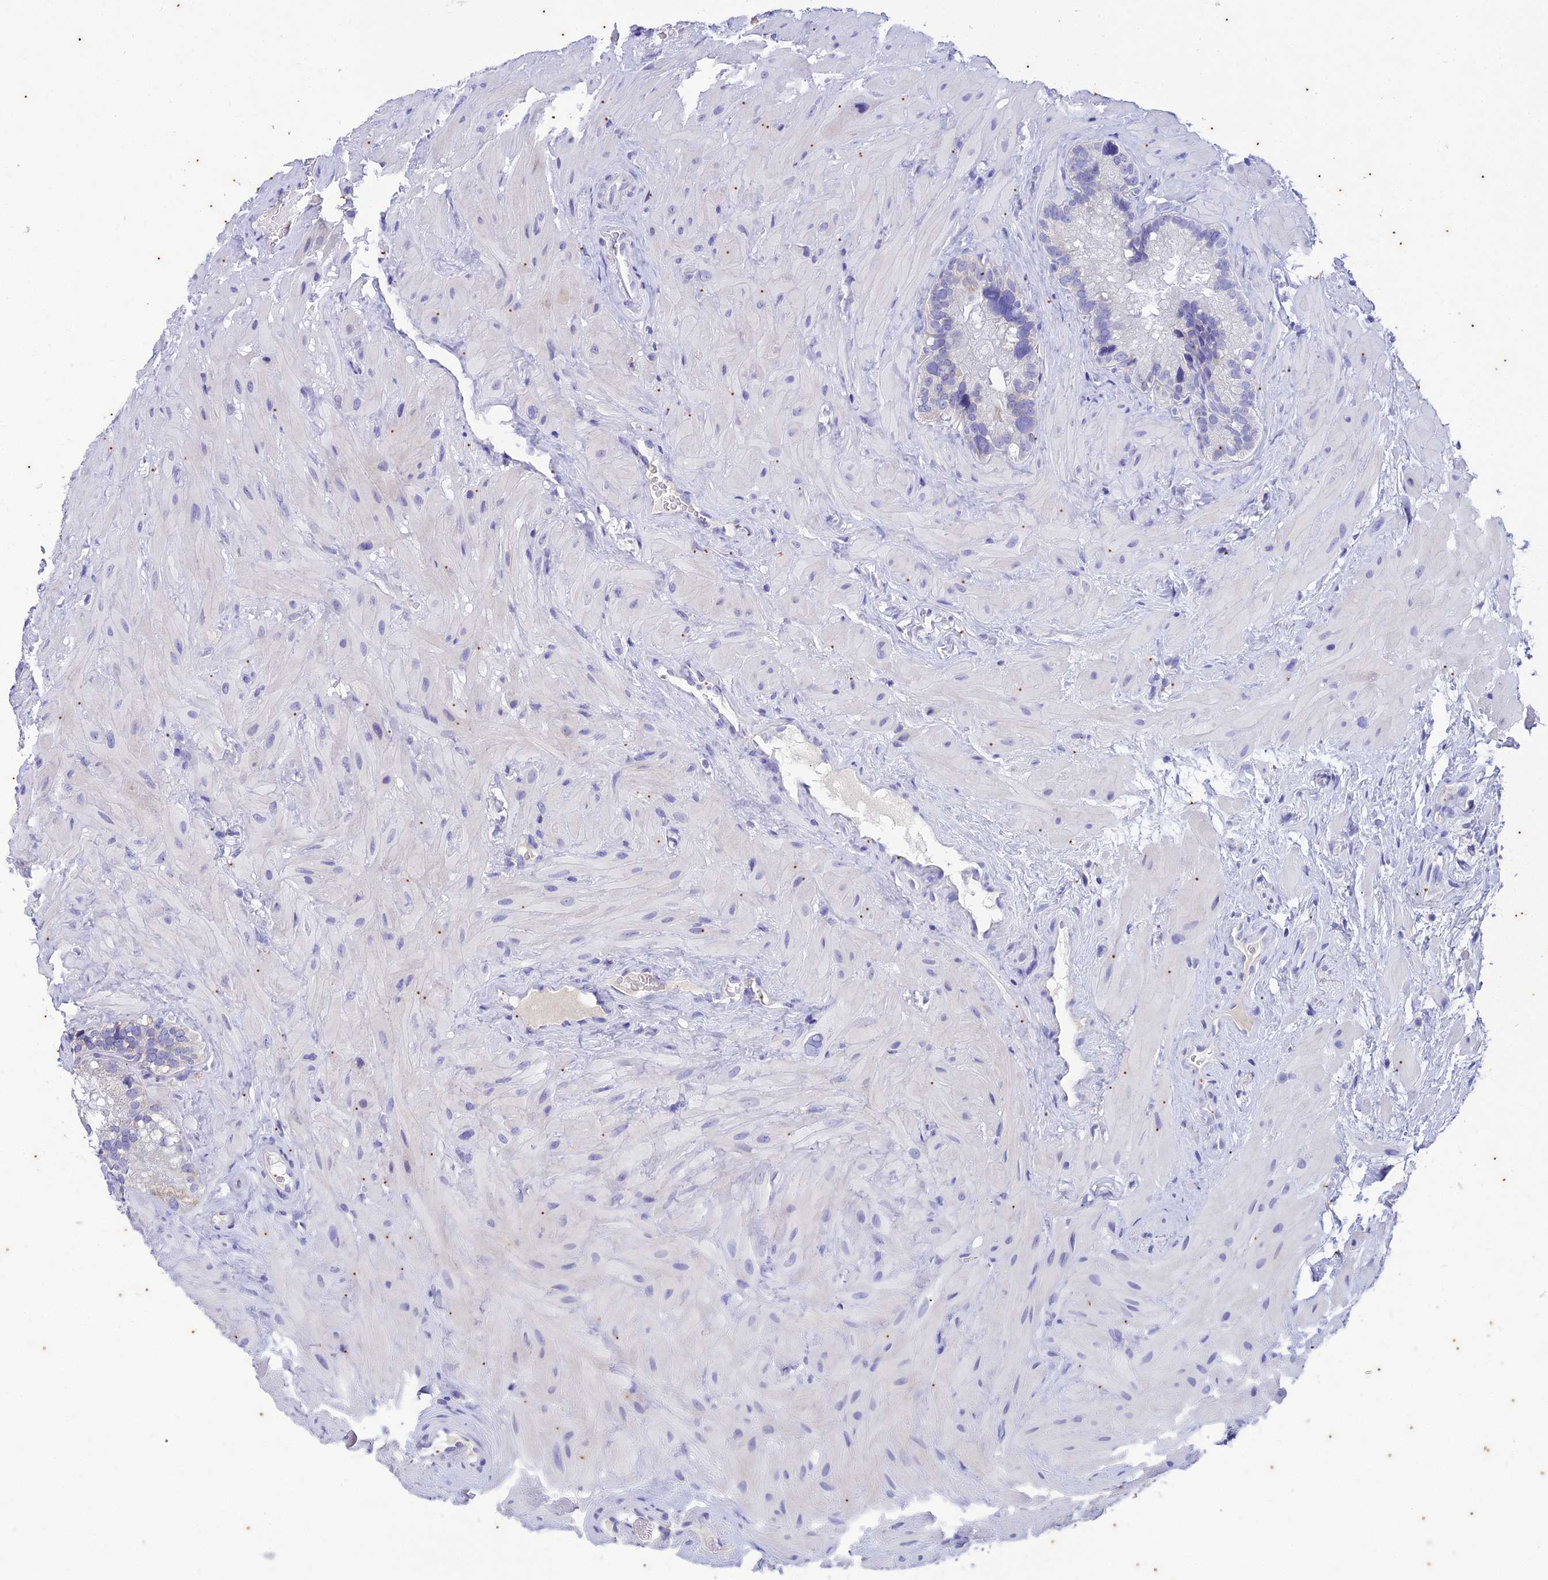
{"staining": {"intensity": "negative", "quantity": "none", "location": "none"}, "tissue": "seminal vesicle", "cell_type": "Glandular cells", "image_type": "normal", "snomed": [{"axis": "morphology", "description": "Normal tissue, NOS"}, {"axis": "topography", "description": "Prostate"}, {"axis": "topography", "description": "Seminal veicle"}], "caption": "Immunohistochemistry (IHC) histopathology image of unremarkable seminal vesicle: human seminal vesicle stained with DAB reveals no significant protein positivity in glandular cells.", "gene": "TMEM40", "patient": {"sex": "male", "age": 68}}